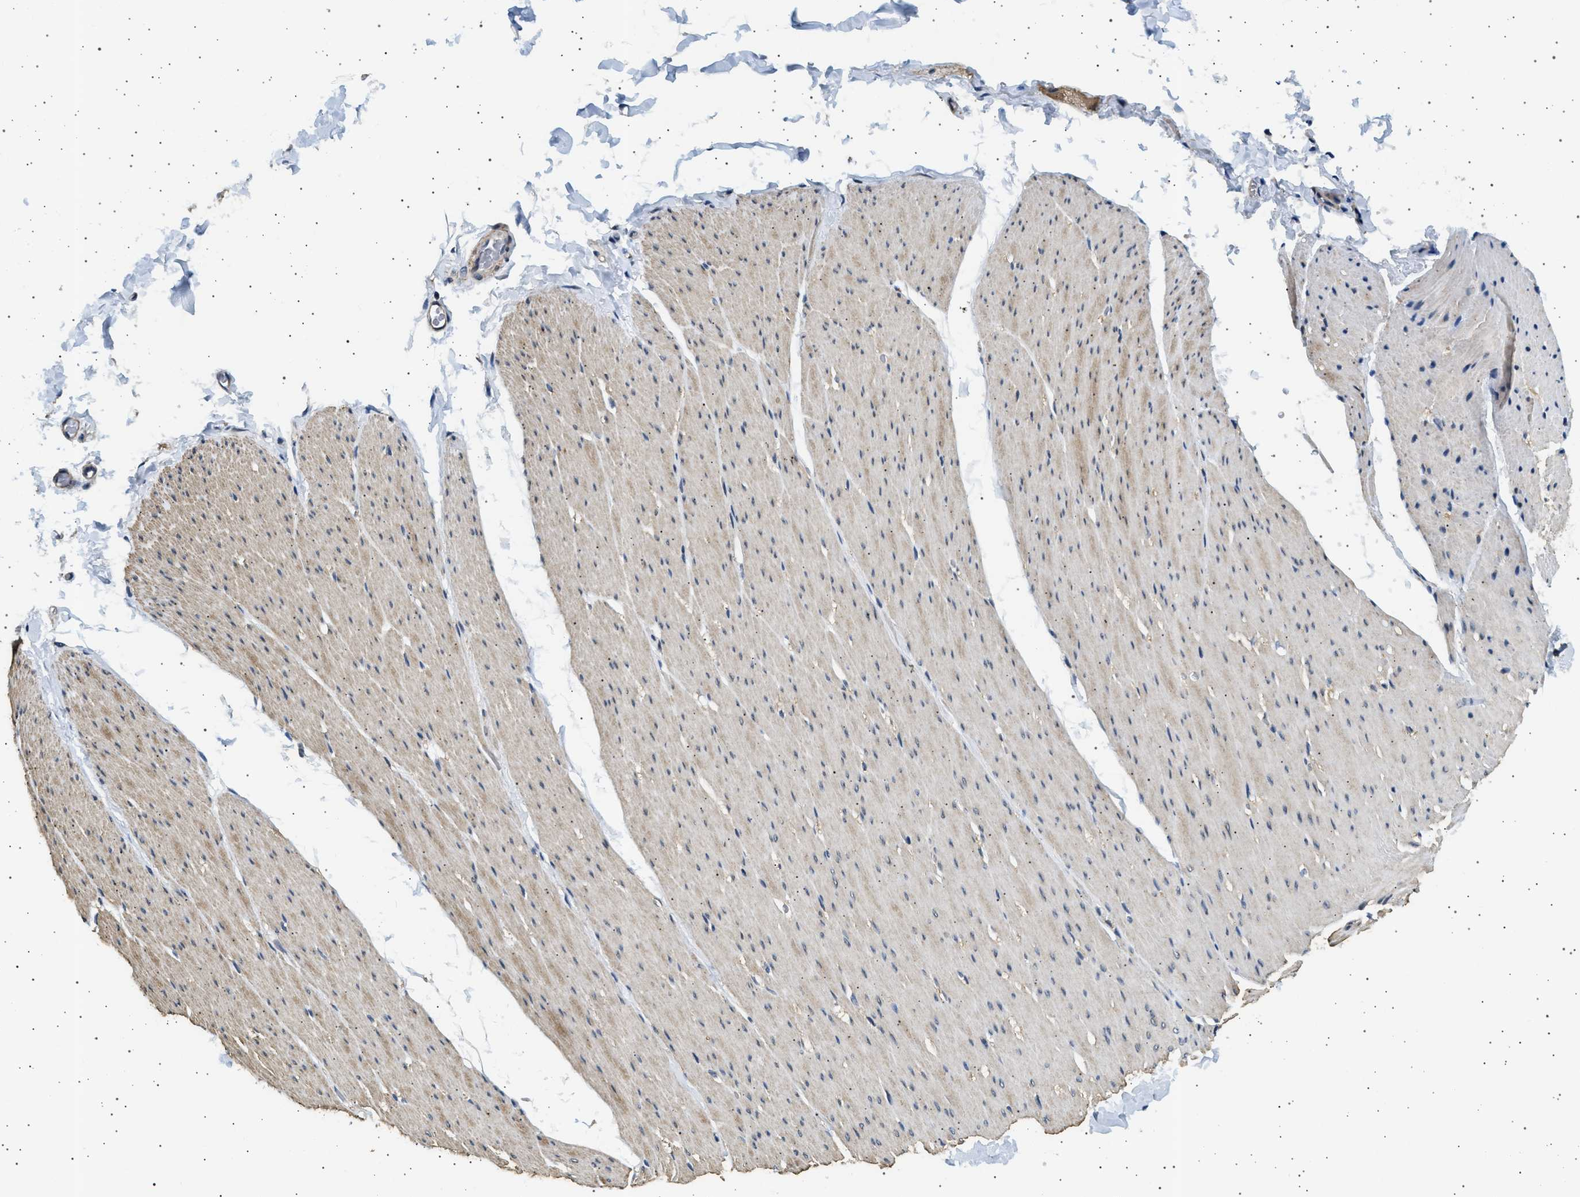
{"staining": {"intensity": "weak", "quantity": "25%-75%", "location": "cytoplasmic/membranous"}, "tissue": "smooth muscle", "cell_type": "Smooth muscle cells", "image_type": "normal", "snomed": [{"axis": "morphology", "description": "Normal tissue, NOS"}, {"axis": "topography", "description": "Smooth muscle"}, {"axis": "topography", "description": "Colon"}], "caption": "Brown immunohistochemical staining in benign smooth muscle displays weak cytoplasmic/membranous positivity in approximately 25%-75% of smooth muscle cells. The protein of interest is stained brown, and the nuclei are stained in blue (DAB (3,3'-diaminobenzidine) IHC with brightfield microscopy, high magnification).", "gene": "KCNA4", "patient": {"sex": "male", "age": 67}}